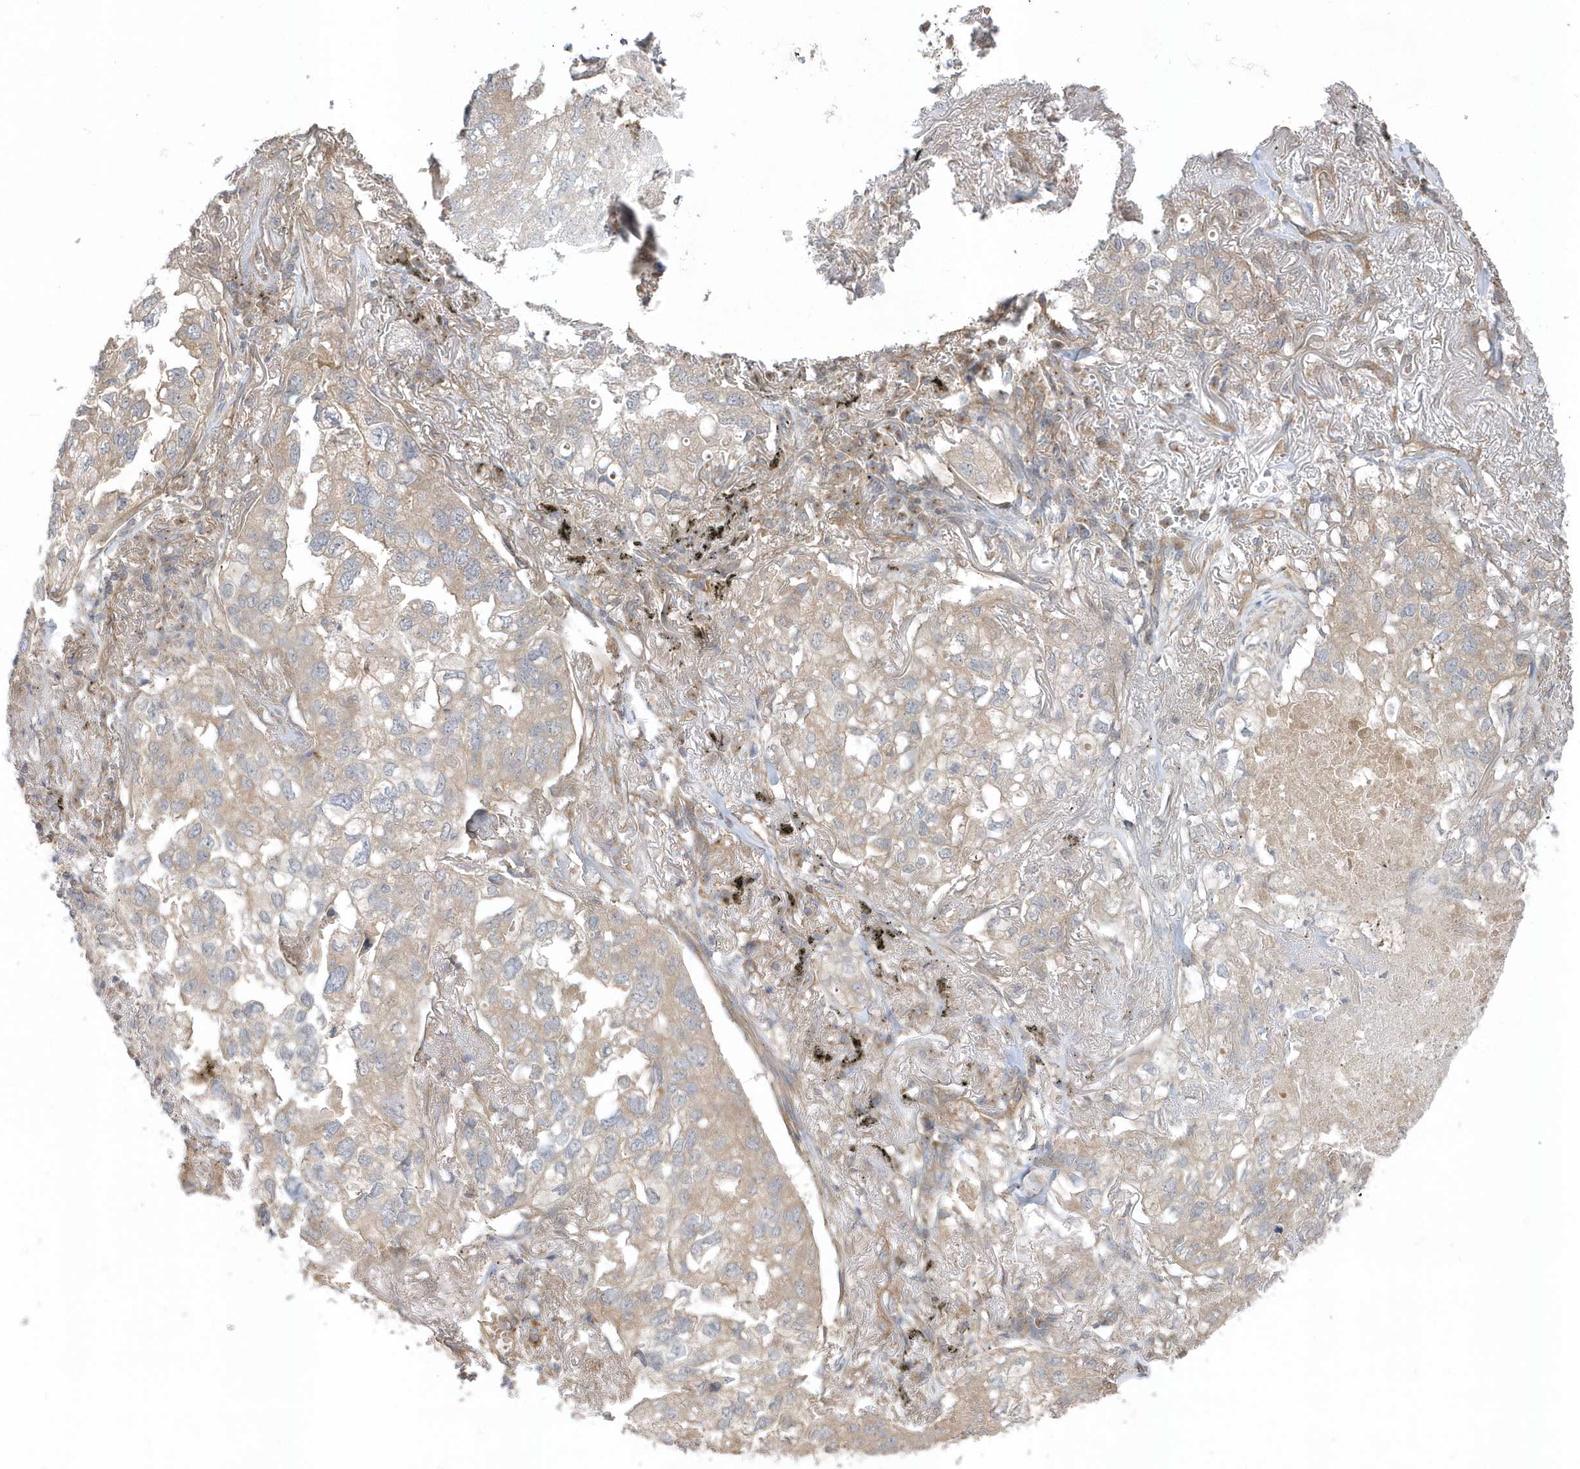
{"staining": {"intensity": "negative", "quantity": "none", "location": "none"}, "tissue": "lung cancer", "cell_type": "Tumor cells", "image_type": "cancer", "snomed": [{"axis": "morphology", "description": "Adenocarcinoma, NOS"}, {"axis": "topography", "description": "Lung"}], "caption": "Immunohistochemistry (IHC) micrograph of neoplastic tissue: adenocarcinoma (lung) stained with DAB exhibits no significant protein expression in tumor cells.", "gene": "ACTR1A", "patient": {"sex": "male", "age": 65}}